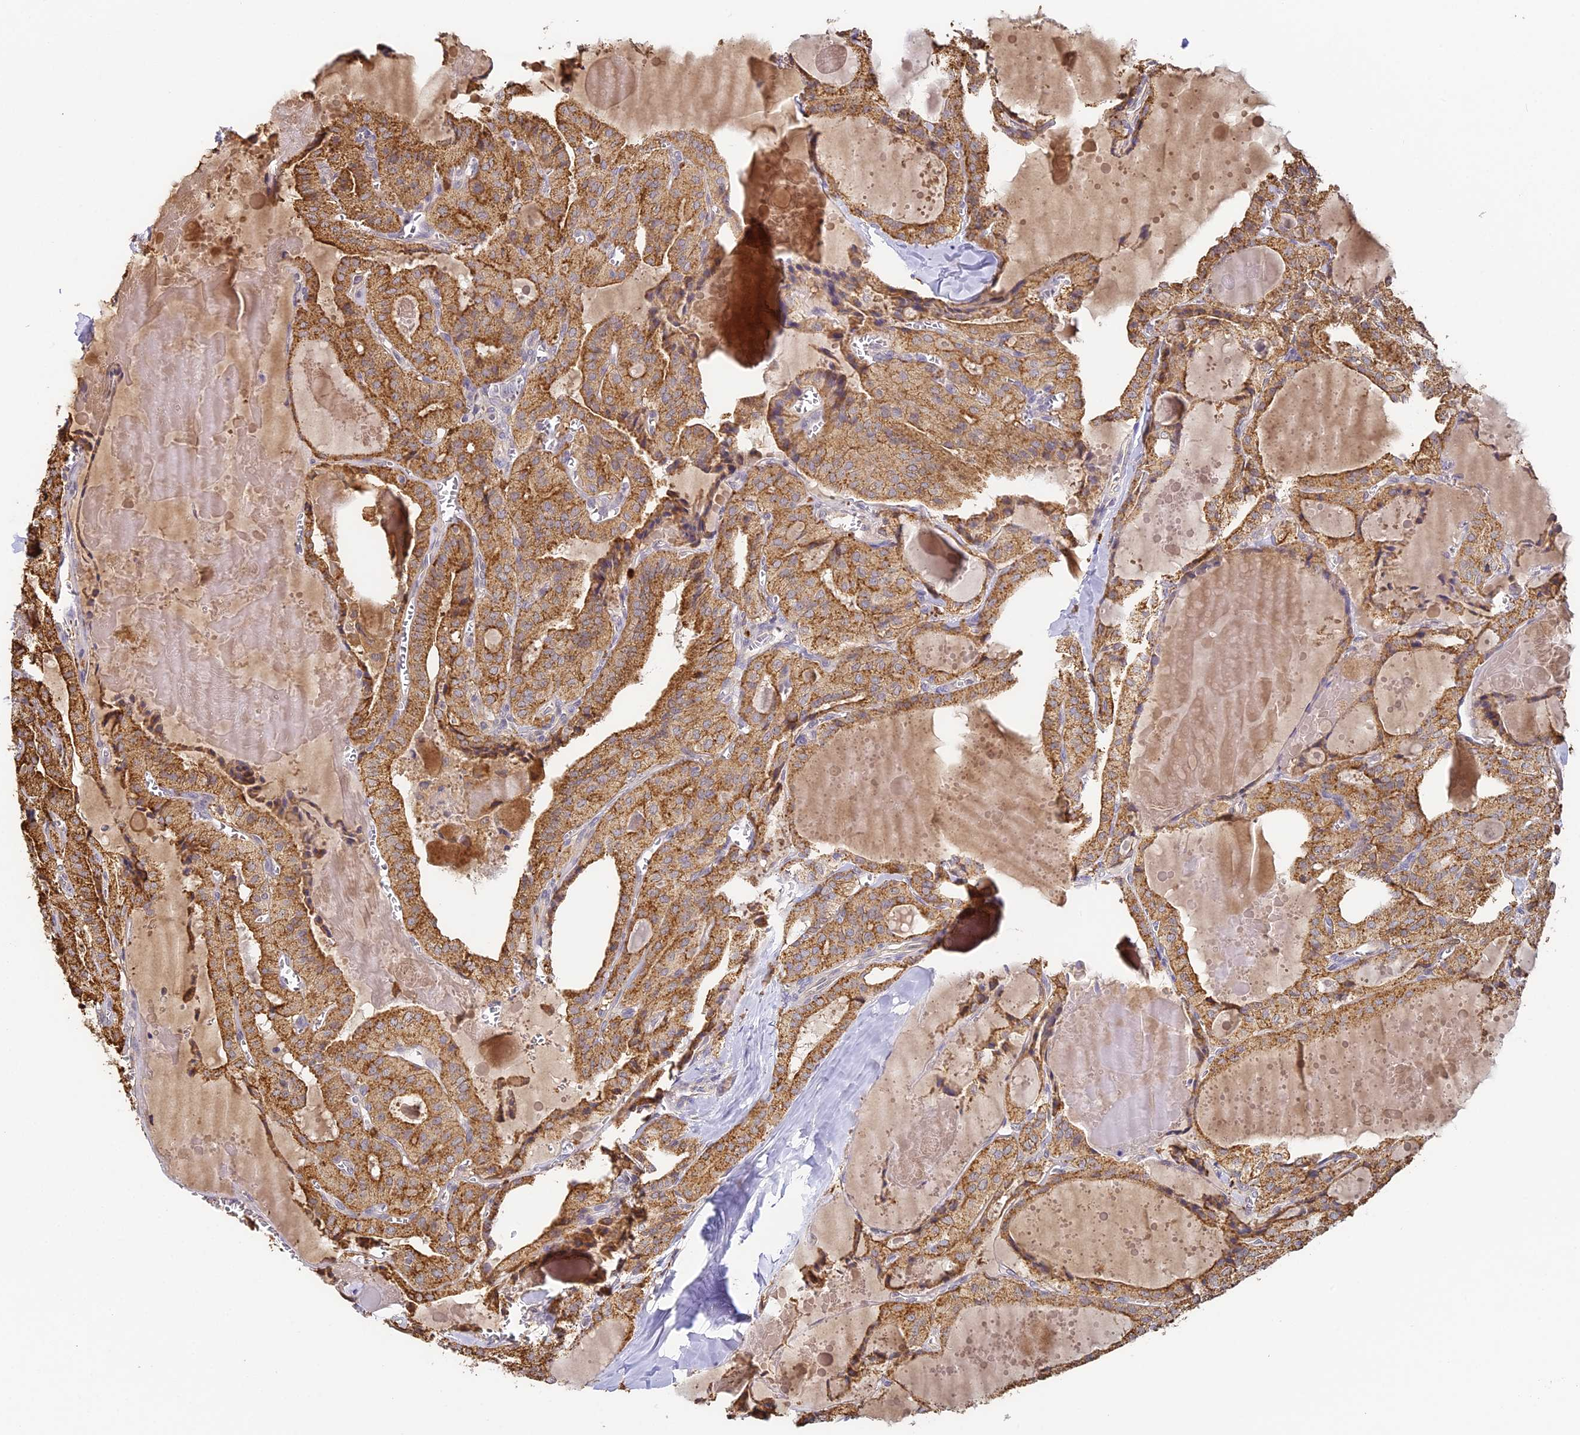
{"staining": {"intensity": "strong", "quantity": ">75%", "location": "cytoplasmic/membranous"}, "tissue": "thyroid cancer", "cell_type": "Tumor cells", "image_type": "cancer", "snomed": [{"axis": "morphology", "description": "Papillary adenocarcinoma, NOS"}, {"axis": "topography", "description": "Thyroid gland"}], "caption": "Tumor cells demonstrate high levels of strong cytoplasmic/membranous expression in approximately >75% of cells in thyroid cancer (papillary adenocarcinoma). The staining was performed using DAB (3,3'-diaminobenzidine), with brown indicating positive protein expression. Nuclei are stained blue with hematoxylin.", "gene": "YAE1", "patient": {"sex": "male", "age": 52}}